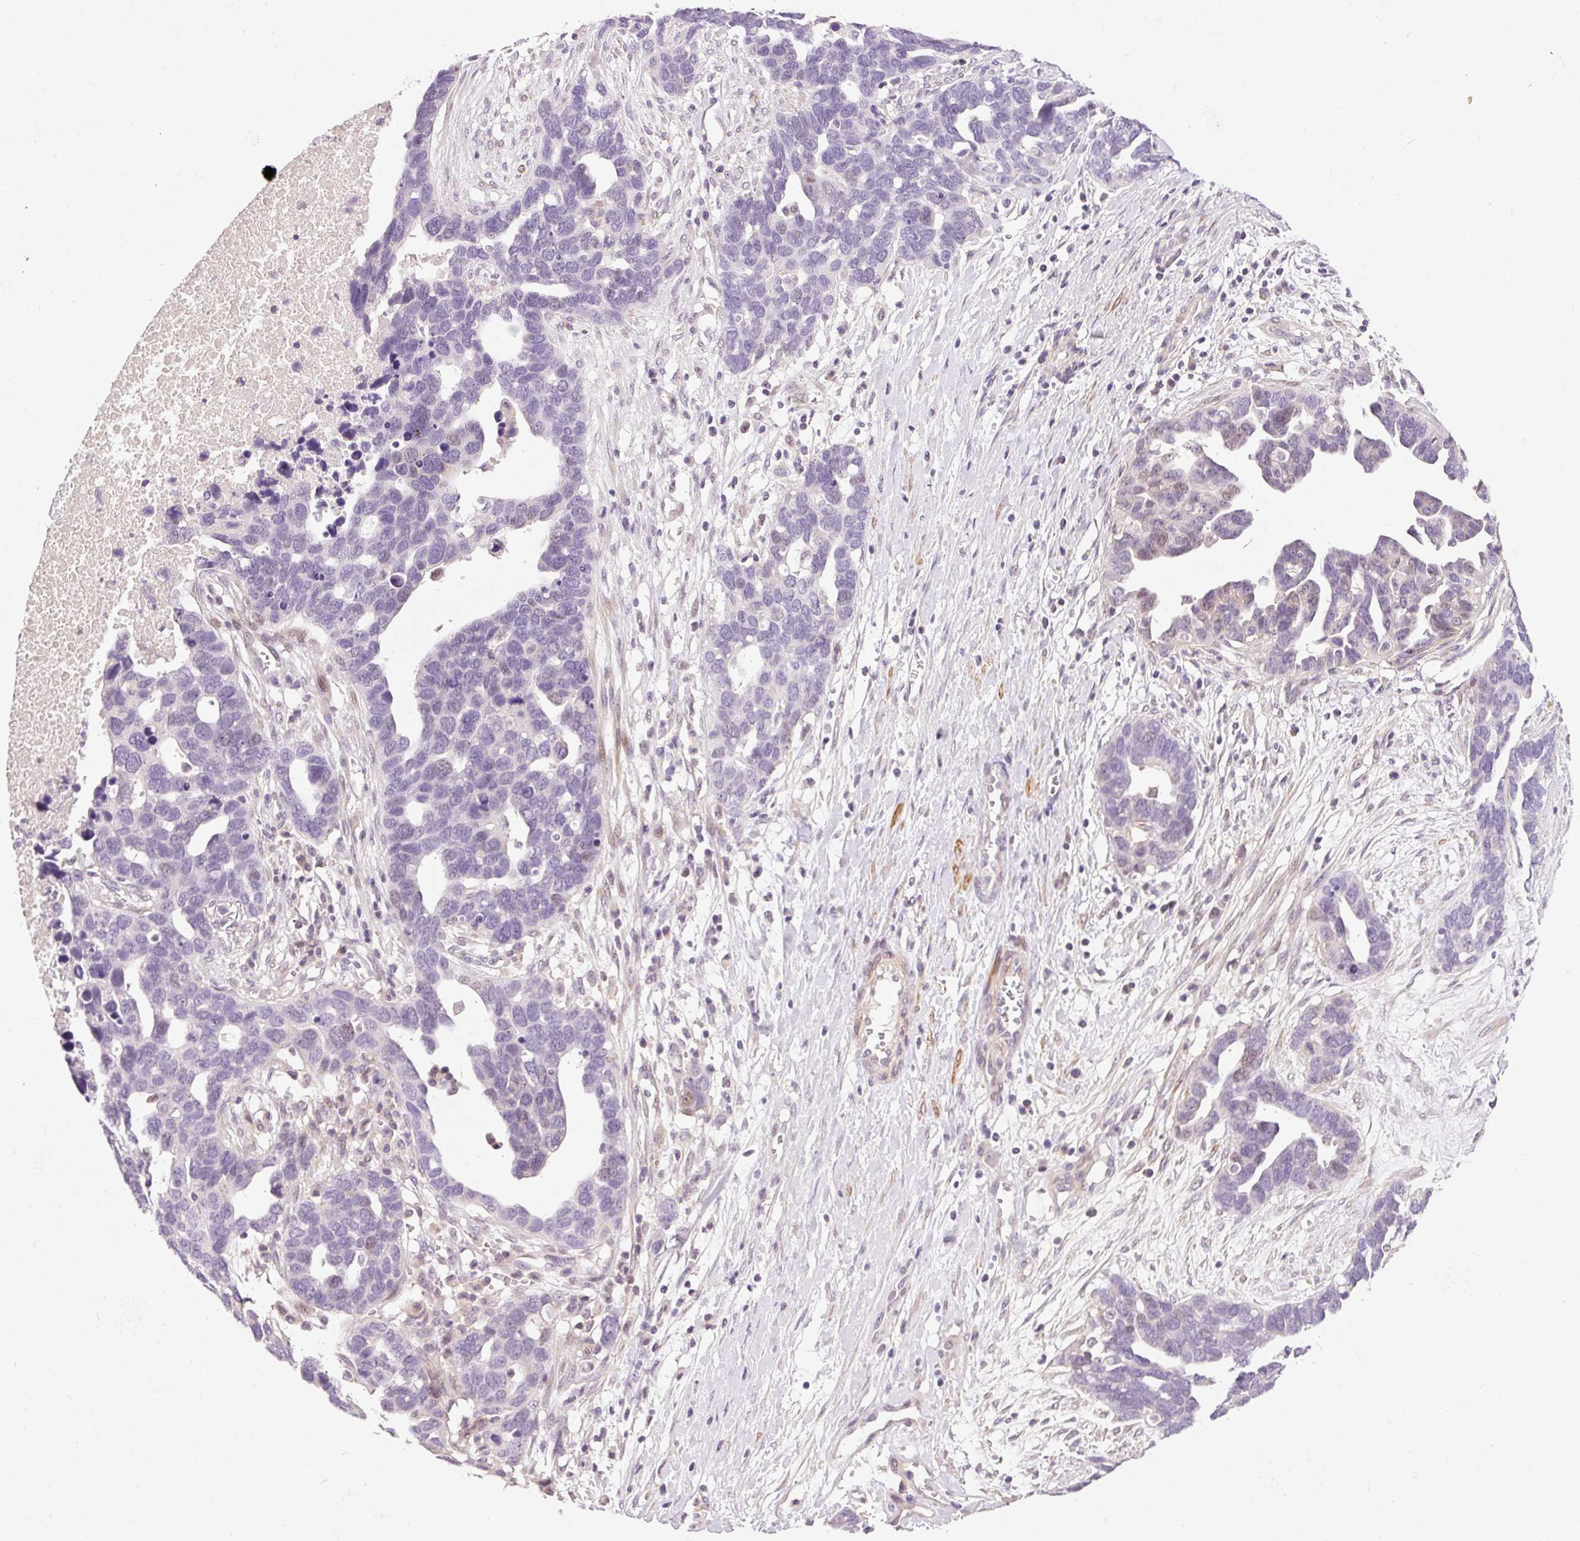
{"staining": {"intensity": "negative", "quantity": "none", "location": "none"}, "tissue": "ovarian cancer", "cell_type": "Tumor cells", "image_type": "cancer", "snomed": [{"axis": "morphology", "description": "Cystadenocarcinoma, serous, NOS"}, {"axis": "topography", "description": "Ovary"}], "caption": "An immunohistochemistry histopathology image of serous cystadenocarcinoma (ovarian) is shown. There is no staining in tumor cells of serous cystadenocarcinoma (ovarian). The staining is performed using DAB (3,3'-diaminobenzidine) brown chromogen with nuclei counter-stained in using hematoxylin.", "gene": "HNF1A", "patient": {"sex": "female", "age": 54}}